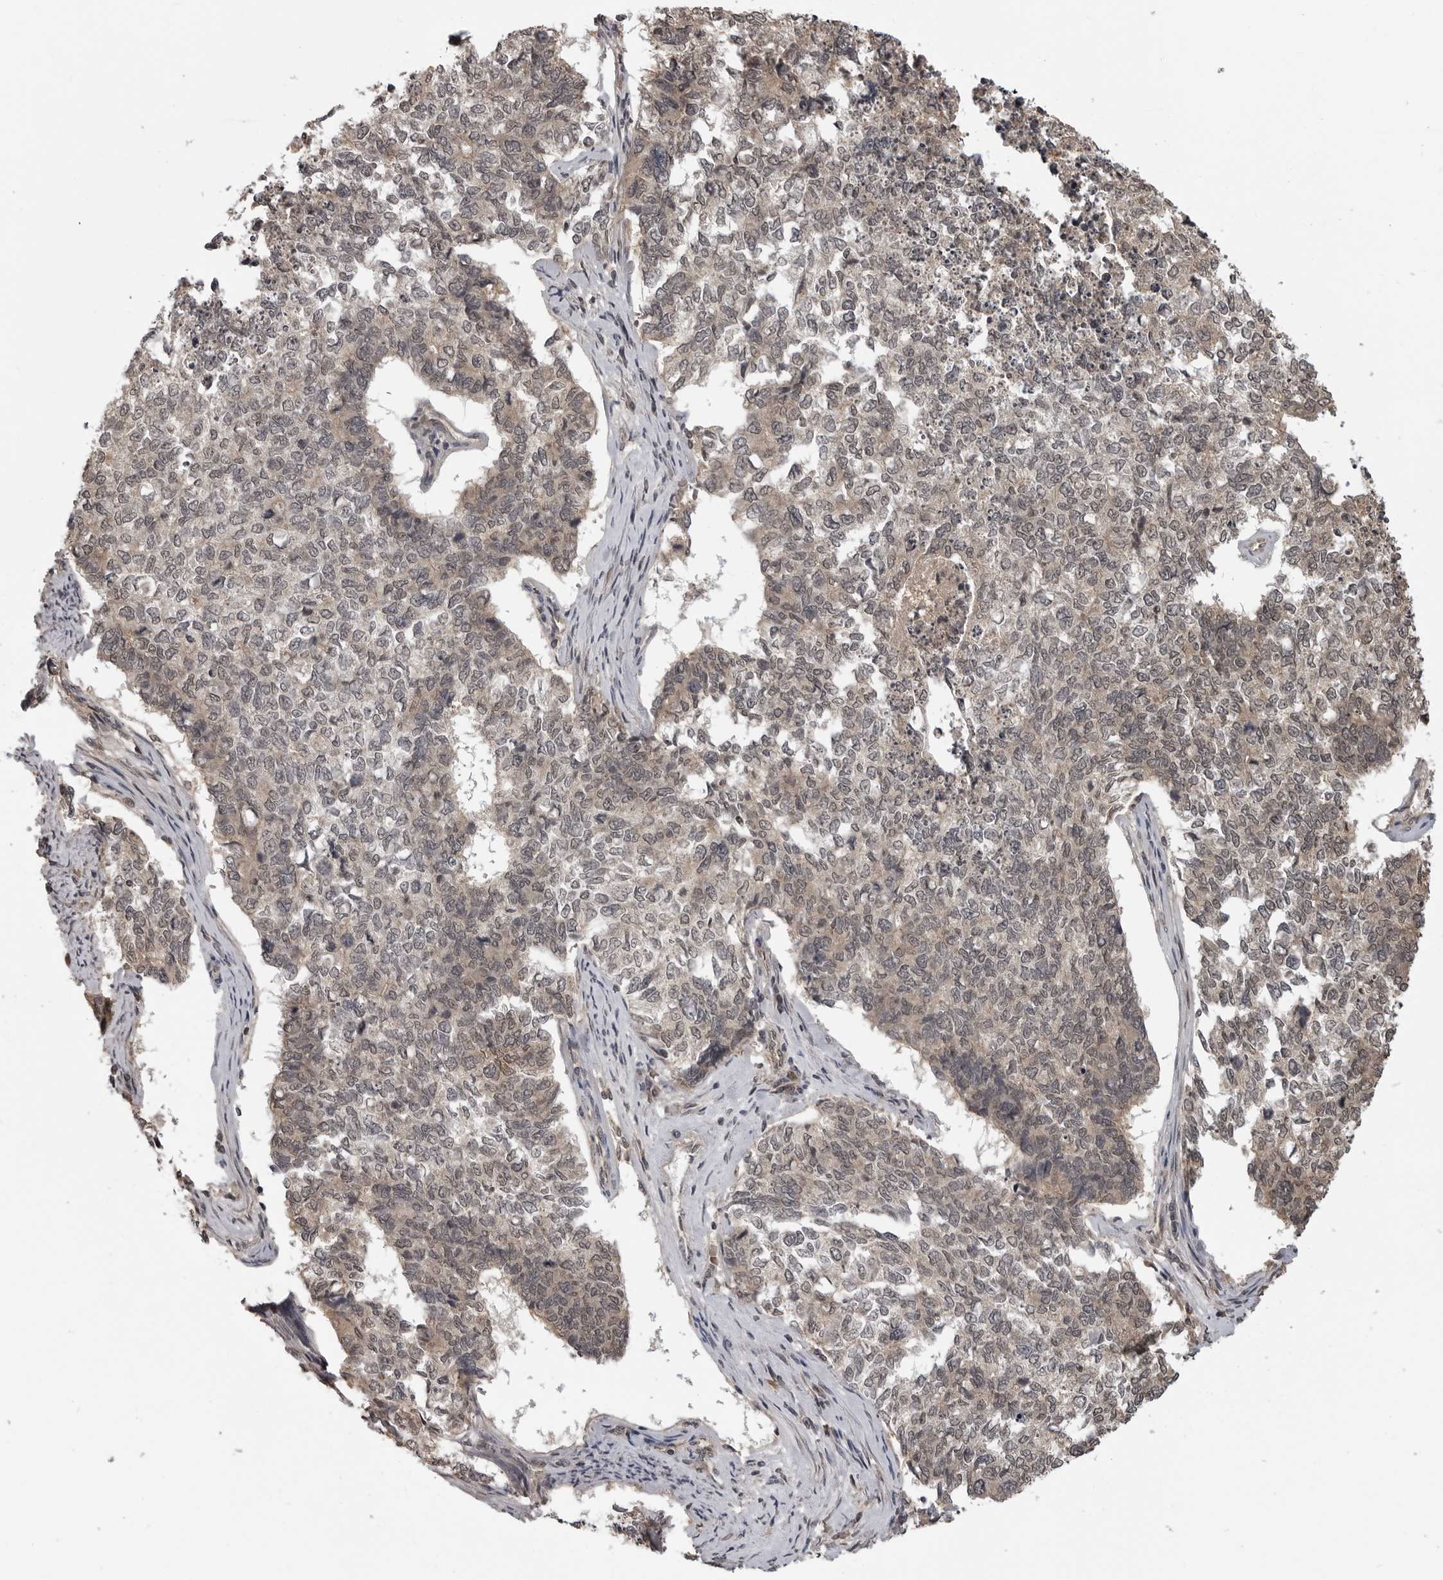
{"staining": {"intensity": "weak", "quantity": ">75%", "location": "cytoplasmic/membranous,nuclear"}, "tissue": "cervical cancer", "cell_type": "Tumor cells", "image_type": "cancer", "snomed": [{"axis": "morphology", "description": "Squamous cell carcinoma, NOS"}, {"axis": "topography", "description": "Cervix"}], "caption": "Immunohistochemistry photomicrograph of neoplastic tissue: human cervical squamous cell carcinoma stained using immunohistochemistry shows low levels of weak protein expression localized specifically in the cytoplasmic/membranous and nuclear of tumor cells, appearing as a cytoplasmic/membranous and nuclear brown color.", "gene": "IL24", "patient": {"sex": "female", "age": 63}}